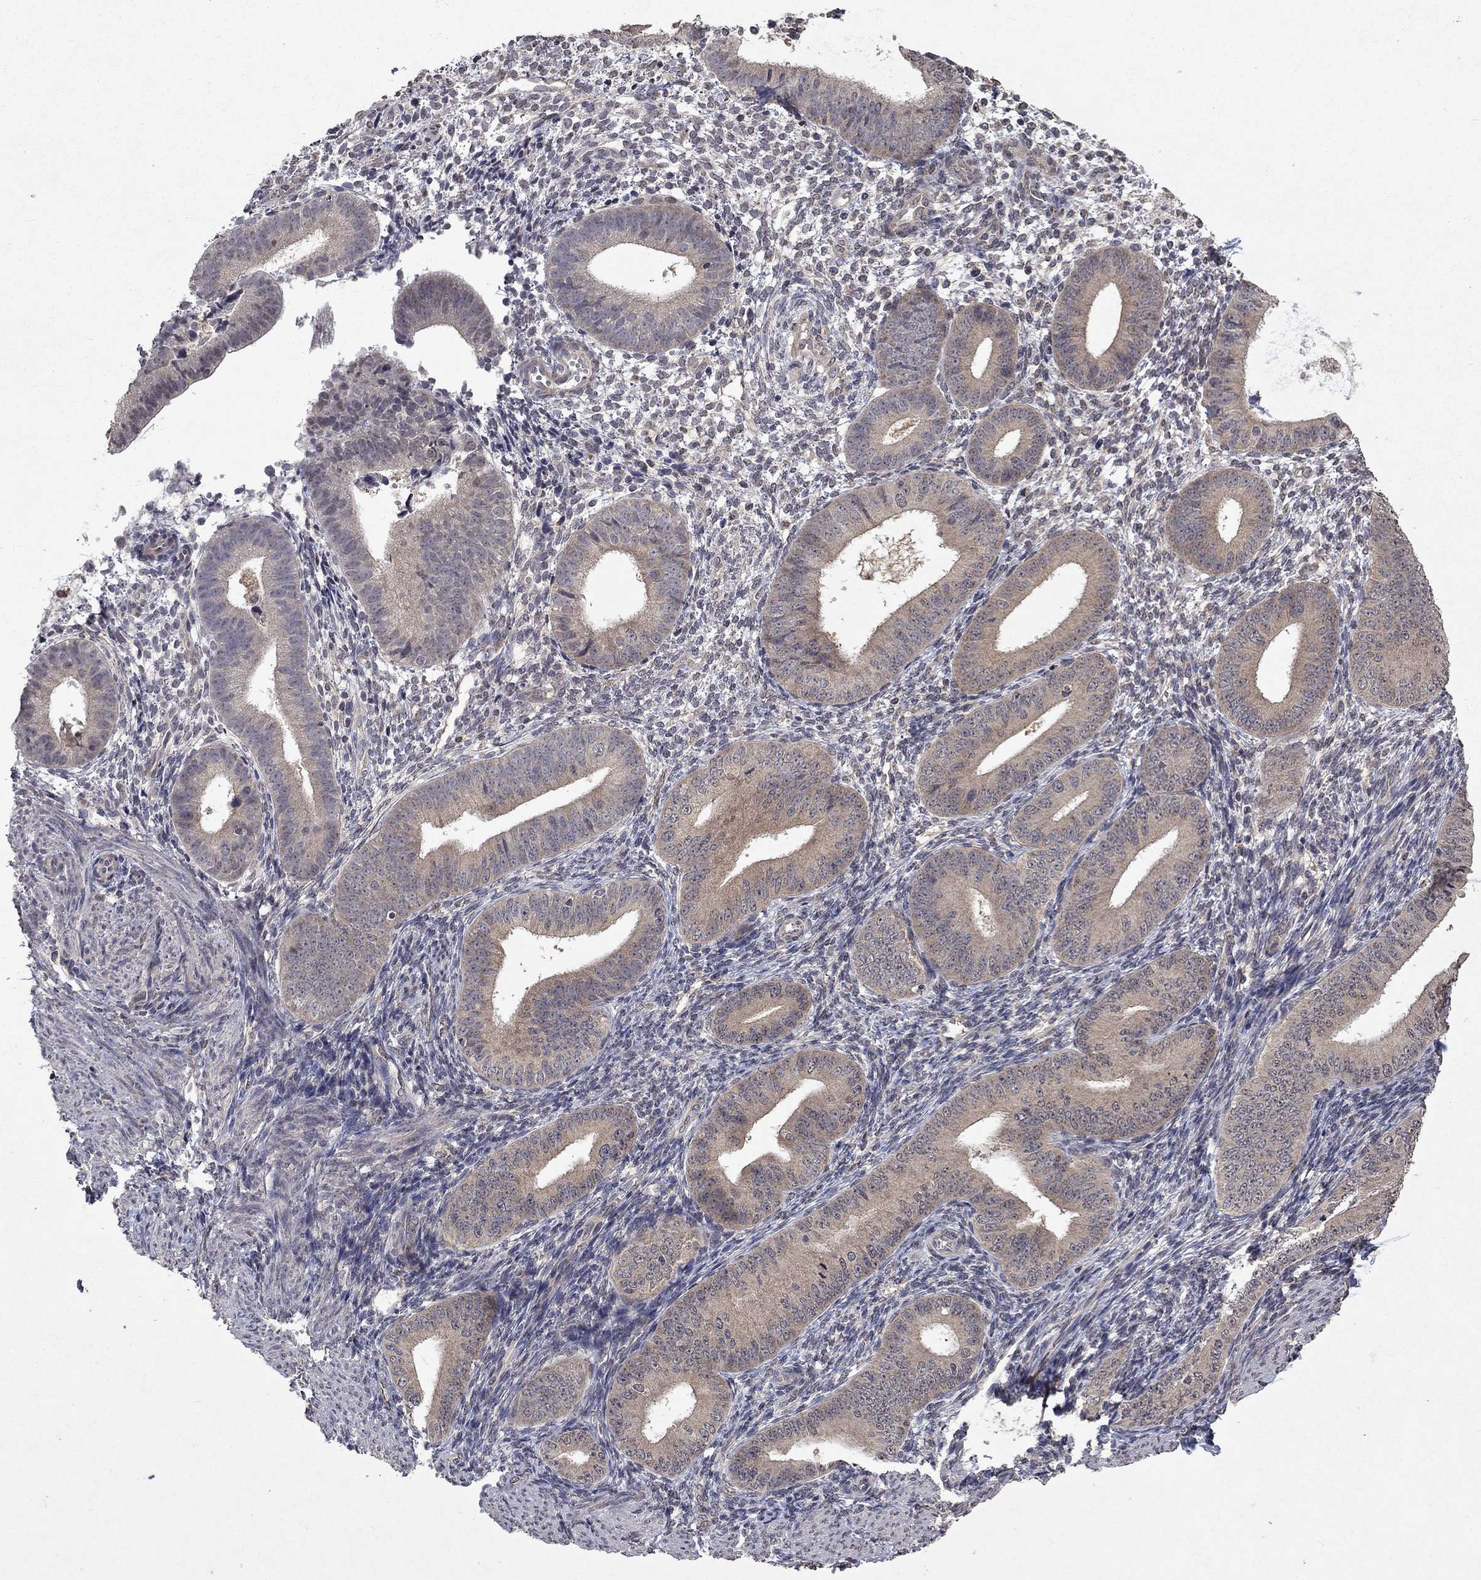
{"staining": {"intensity": "weak", "quantity": "<25%", "location": "cytoplasmic/membranous"}, "tissue": "endometrium", "cell_type": "Cells in endometrial stroma", "image_type": "normal", "snomed": [{"axis": "morphology", "description": "Normal tissue, NOS"}, {"axis": "topography", "description": "Endometrium"}], "caption": "This histopathology image is of benign endometrium stained with immunohistochemistry (IHC) to label a protein in brown with the nuclei are counter-stained blue. There is no expression in cells in endometrial stroma. (DAB immunohistochemistry, high magnification).", "gene": "TTC38", "patient": {"sex": "female", "age": 39}}